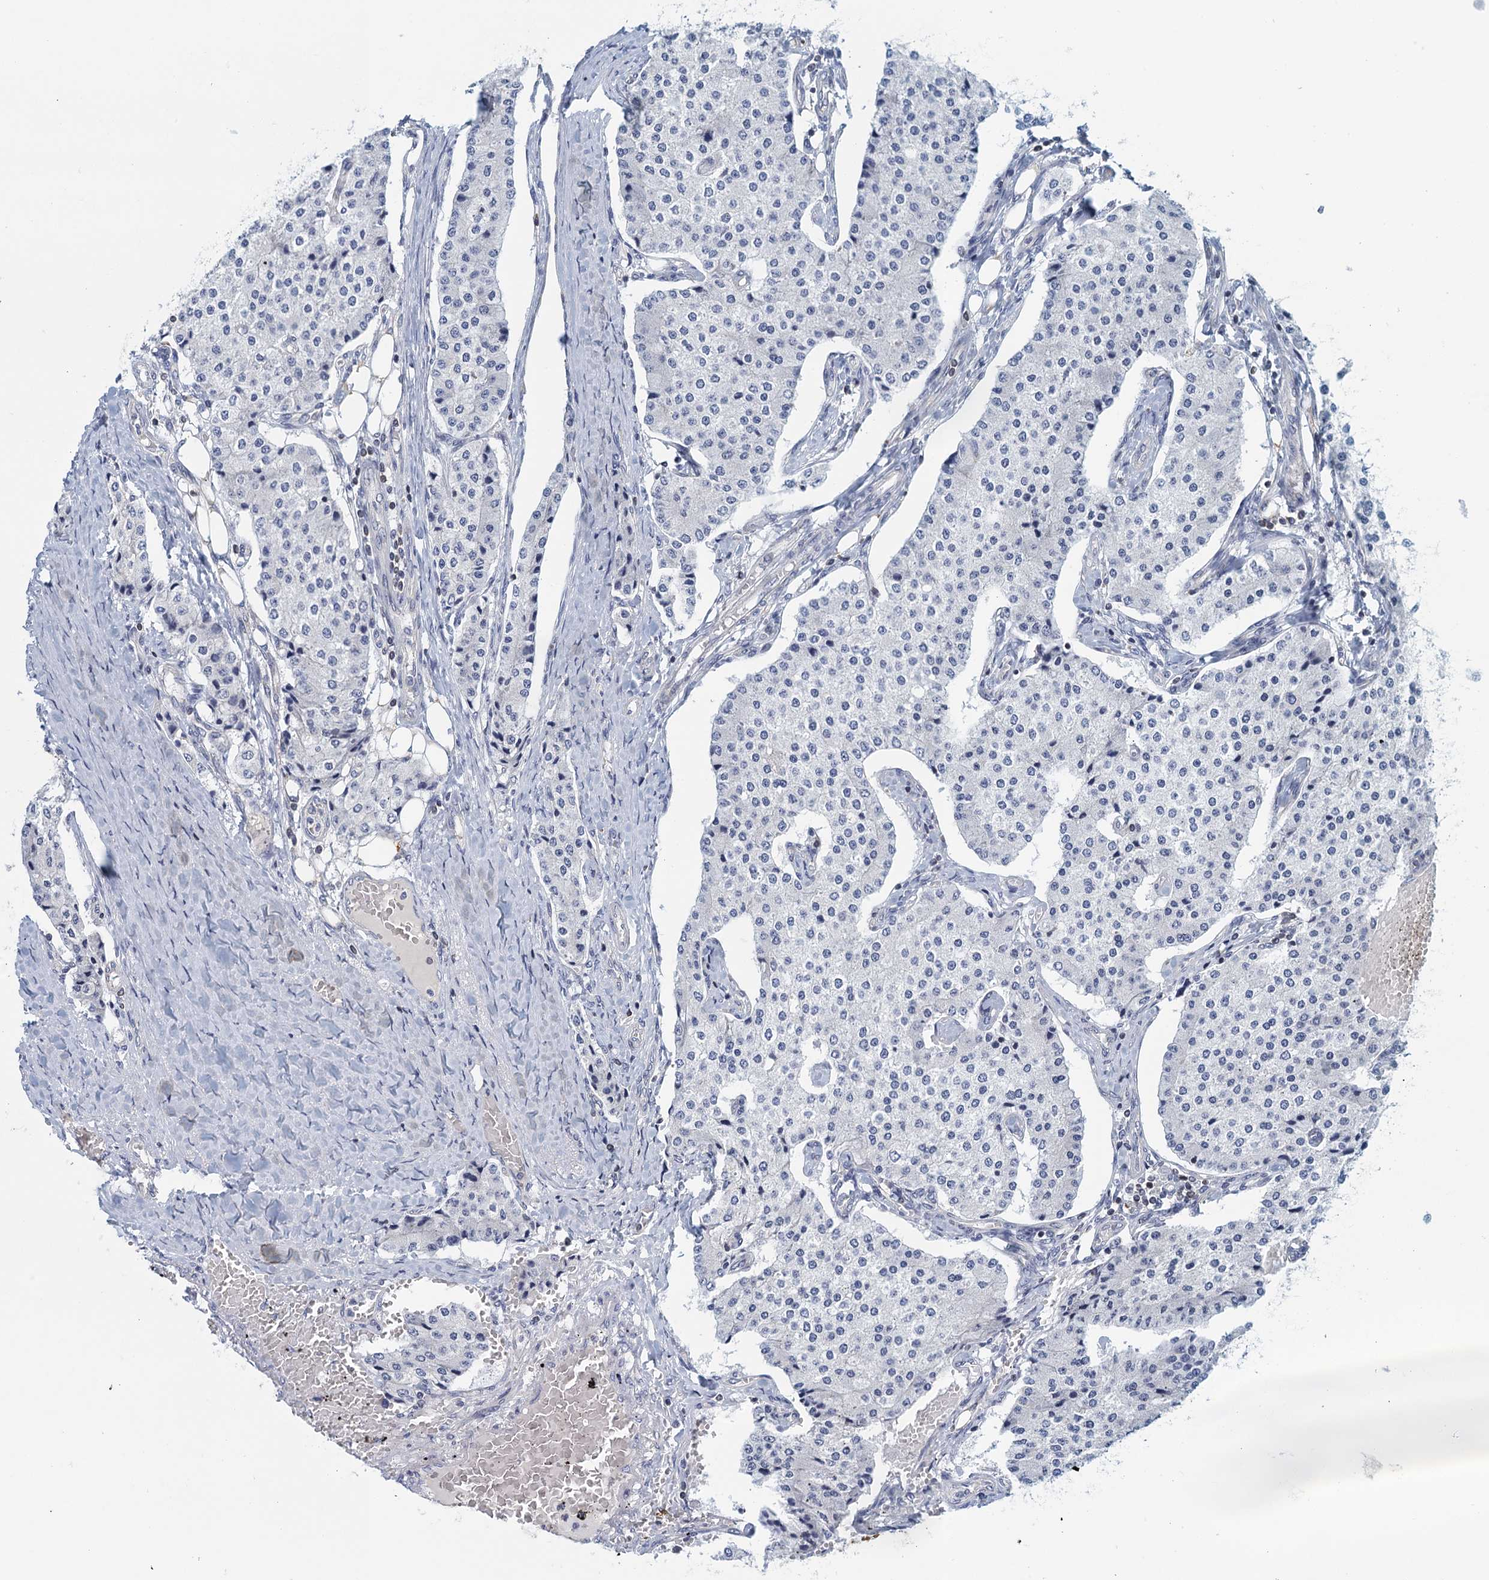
{"staining": {"intensity": "negative", "quantity": "none", "location": "none"}, "tissue": "carcinoid", "cell_type": "Tumor cells", "image_type": "cancer", "snomed": [{"axis": "morphology", "description": "Carcinoid, malignant, NOS"}, {"axis": "topography", "description": "Colon"}], "caption": "There is no significant staining in tumor cells of carcinoid. (Brightfield microscopy of DAB IHC at high magnification).", "gene": "TRAF3IP3", "patient": {"sex": "female", "age": 52}}